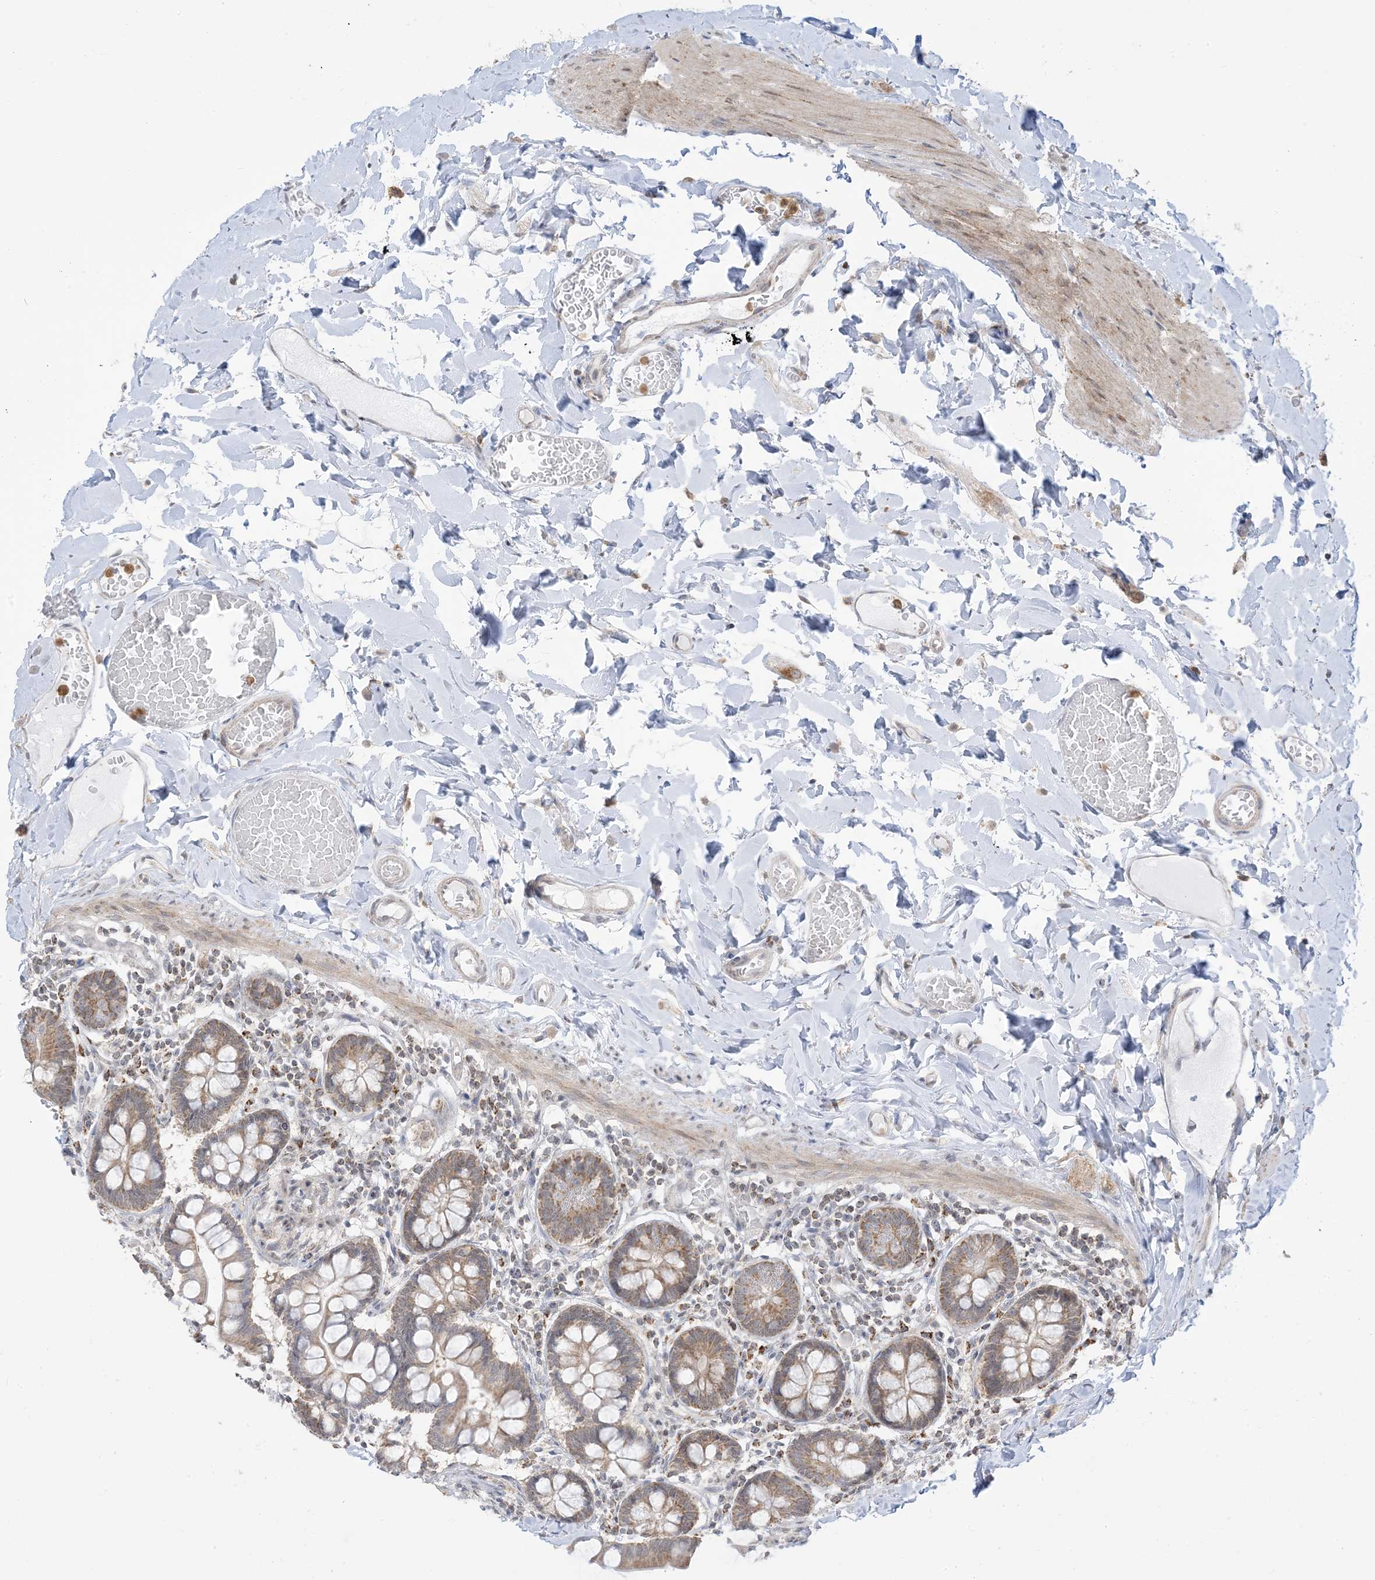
{"staining": {"intensity": "moderate", "quantity": "25%-75%", "location": "cytoplasmic/membranous"}, "tissue": "small intestine", "cell_type": "Glandular cells", "image_type": "normal", "snomed": [{"axis": "morphology", "description": "Normal tissue, NOS"}, {"axis": "topography", "description": "Small intestine"}], "caption": "This micrograph displays IHC staining of normal small intestine, with medium moderate cytoplasmic/membranous positivity in approximately 25%-75% of glandular cells.", "gene": "KANSL3", "patient": {"sex": "male", "age": 41}}